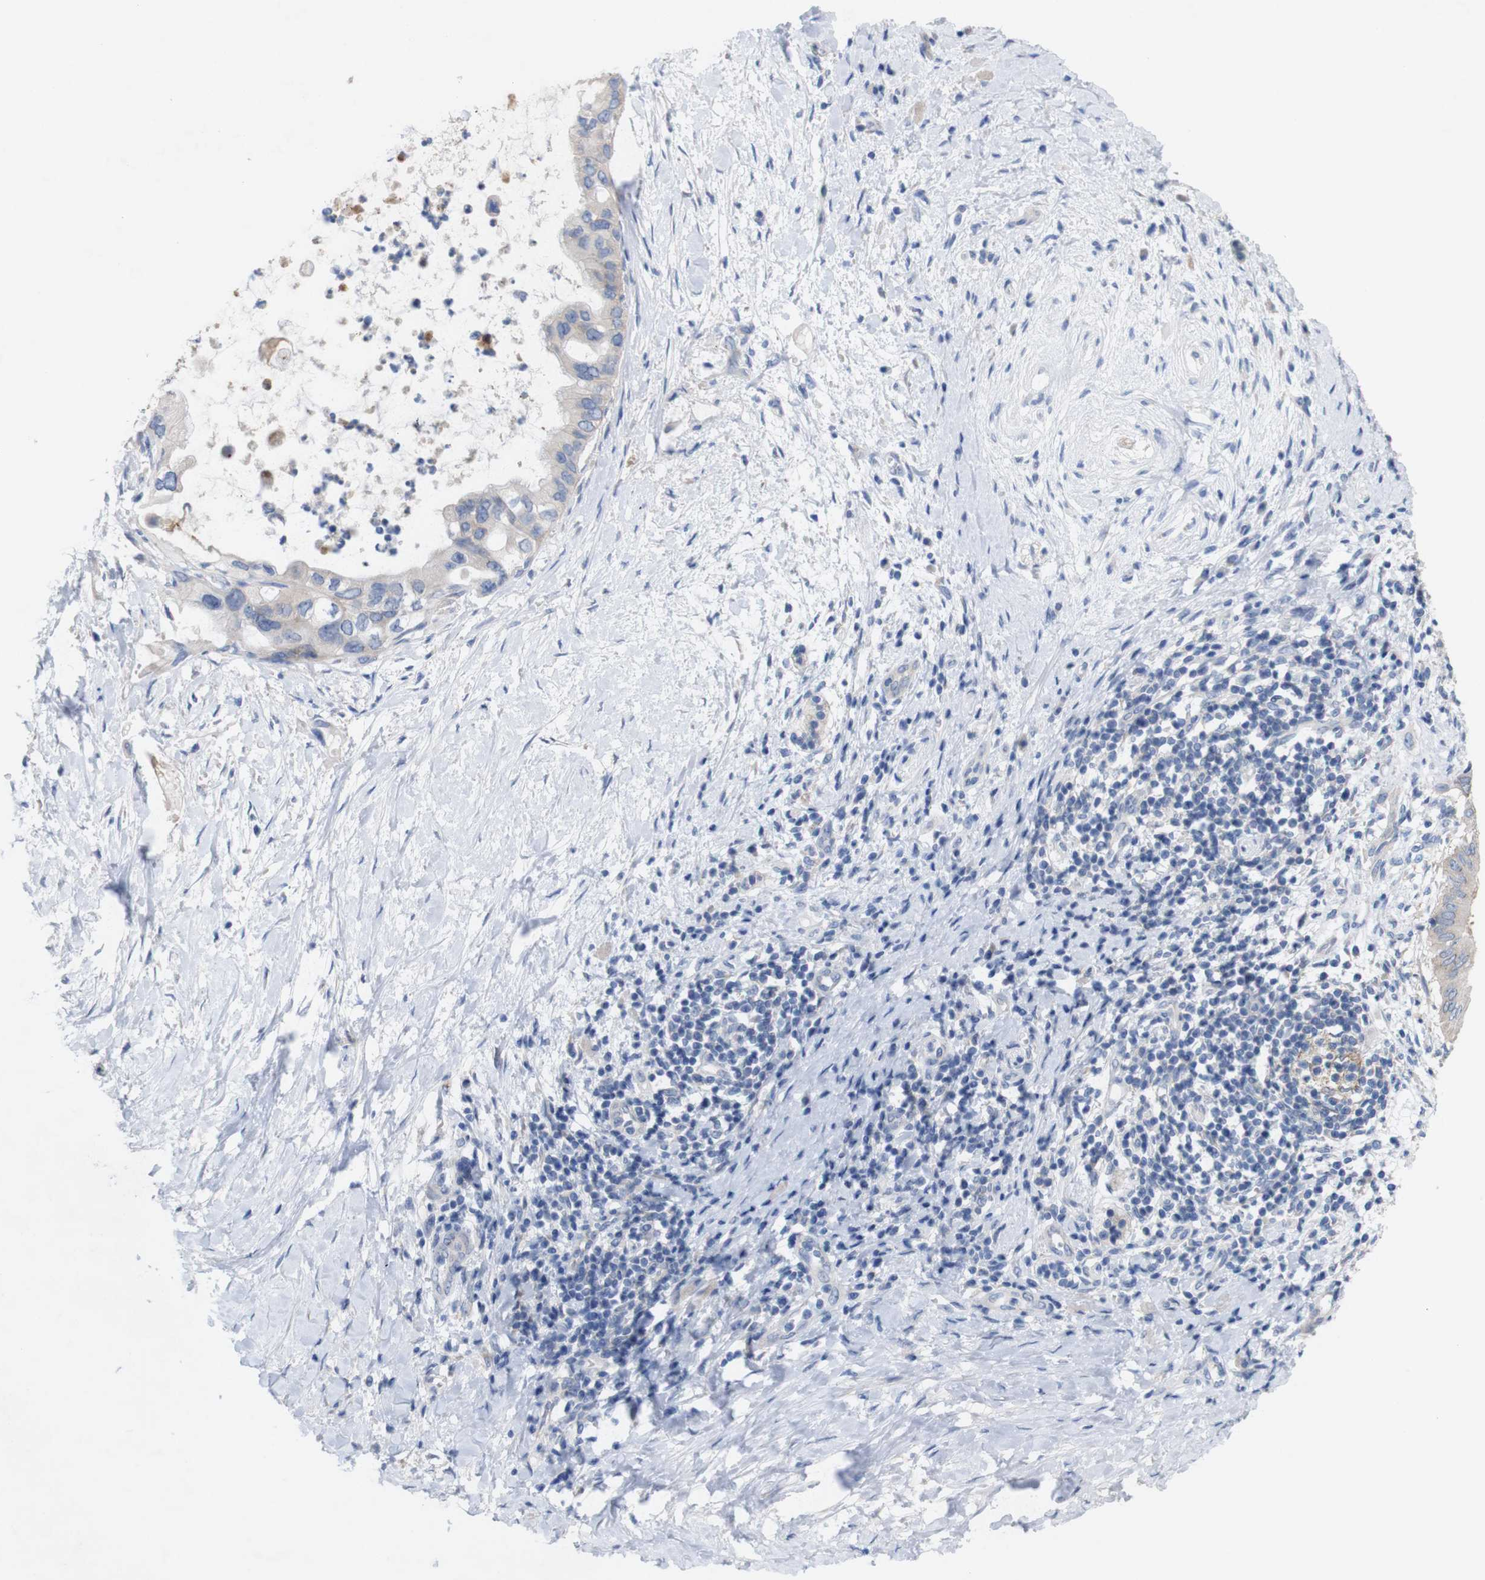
{"staining": {"intensity": "negative", "quantity": "none", "location": "none"}, "tissue": "pancreatic cancer", "cell_type": "Tumor cells", "image_type": "cancer", "snomed": [{"axis": "morphology", "description": "Adenocarcinoma, NOS"}, {"axis": "topography", "description": "Pancreas"}], "caption": "Human pancreatic adenocarcinoma stained for a protein using immunohistochemistry exhibits no positivity in tumor cells.", "gene": "MYEOV", "patient": {"sex": "male", "age": 55}}